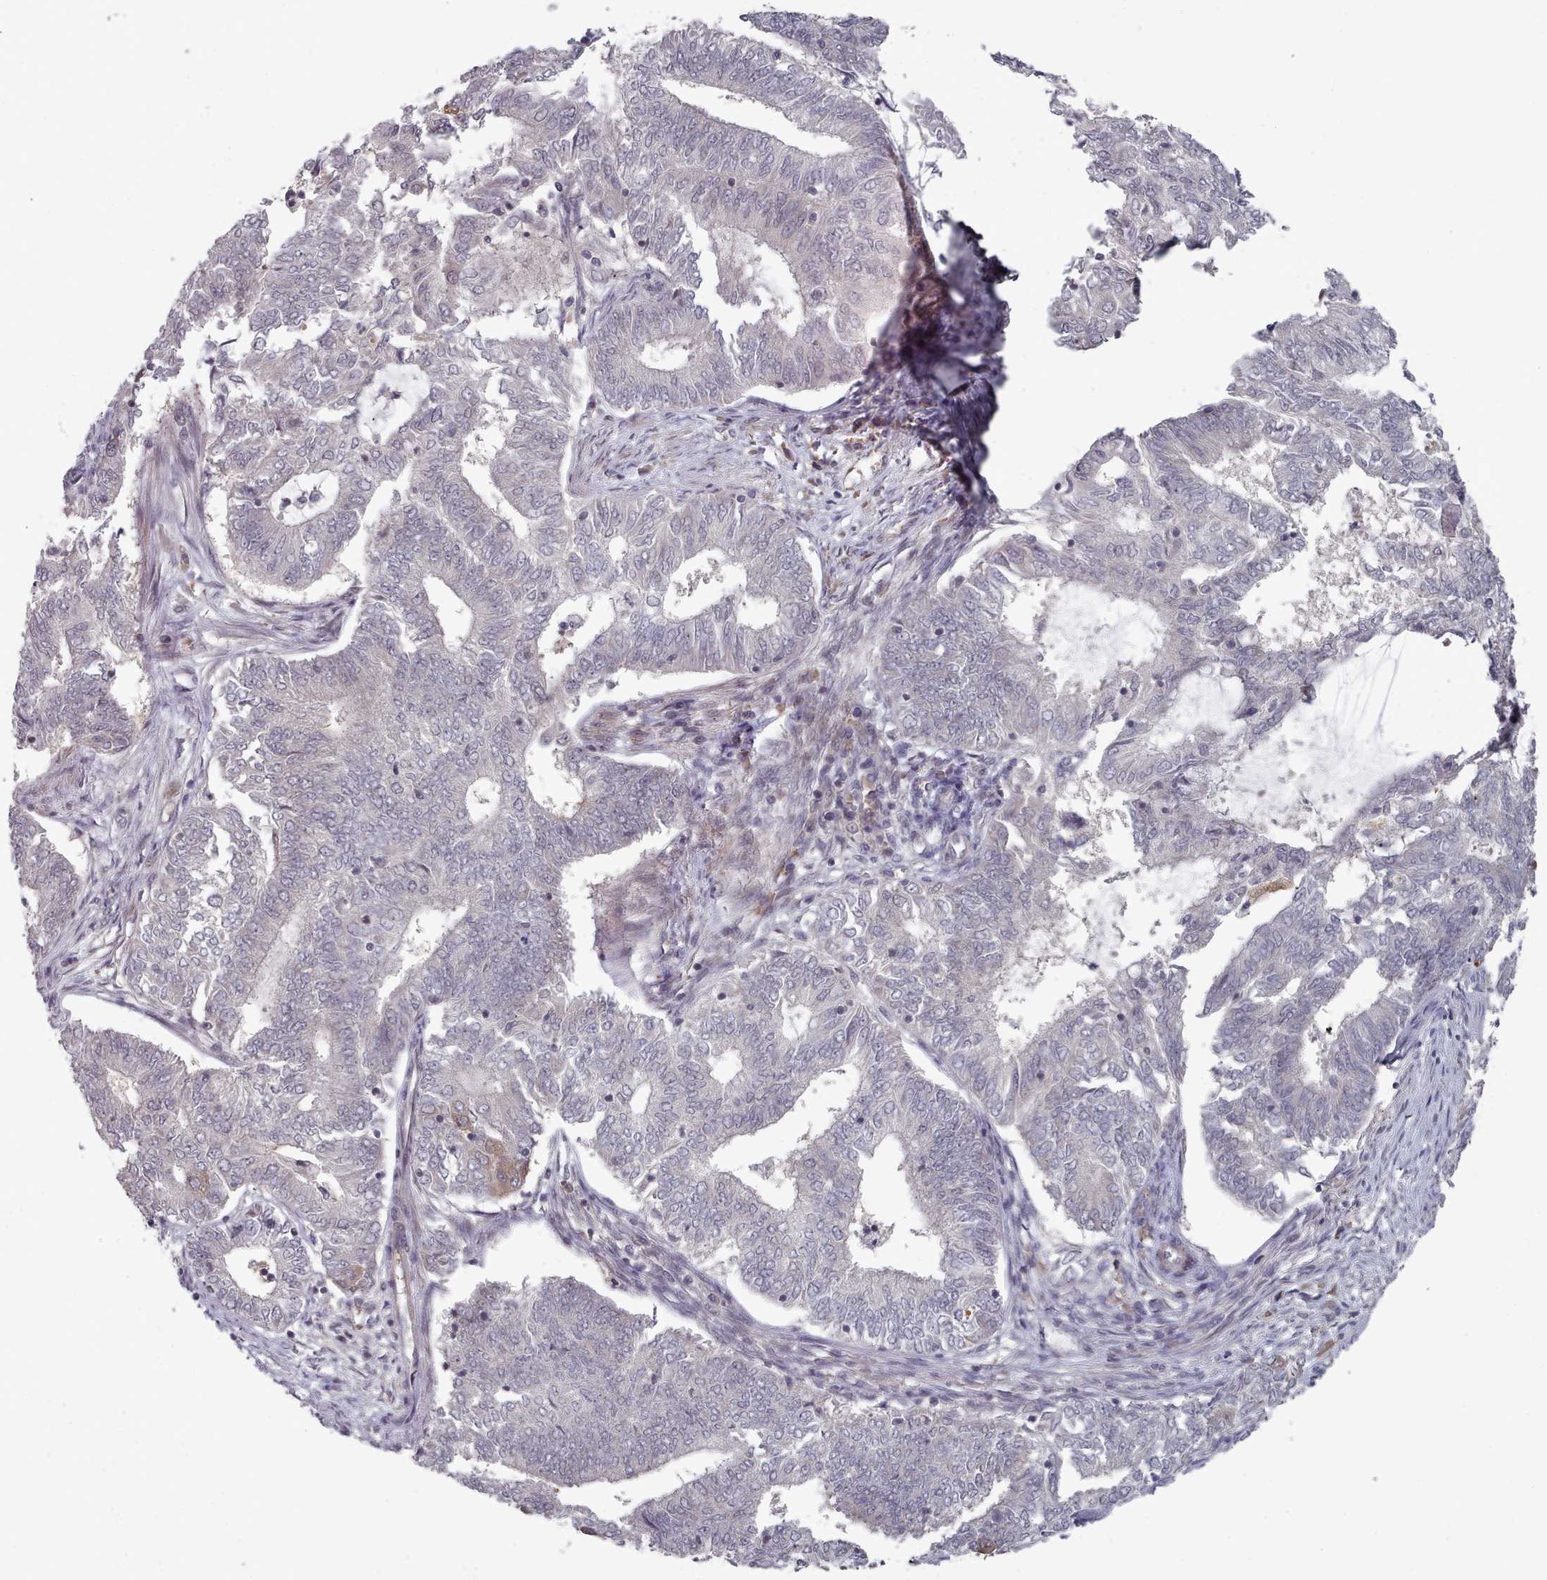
{"staining": {"intensity": "negative", "quantity": "none", "location": "none"}, "tissue": "endometrial cancer", "cell_type": "Tumor cells", "image_type": "cancer", "snomed": [{"axis": "morphology", "description": "Adenocarcinoma, NOS"}, {"axis": "topography", "description": "Endometrium"}], "caption": "This is an immunohistochemistry (IHC) micrograph of human endometrial adenocarcinoma. There is no expression in tumor cells.", "gene": "HYAL3", "patient": {"sex": "female", "age": 62}}